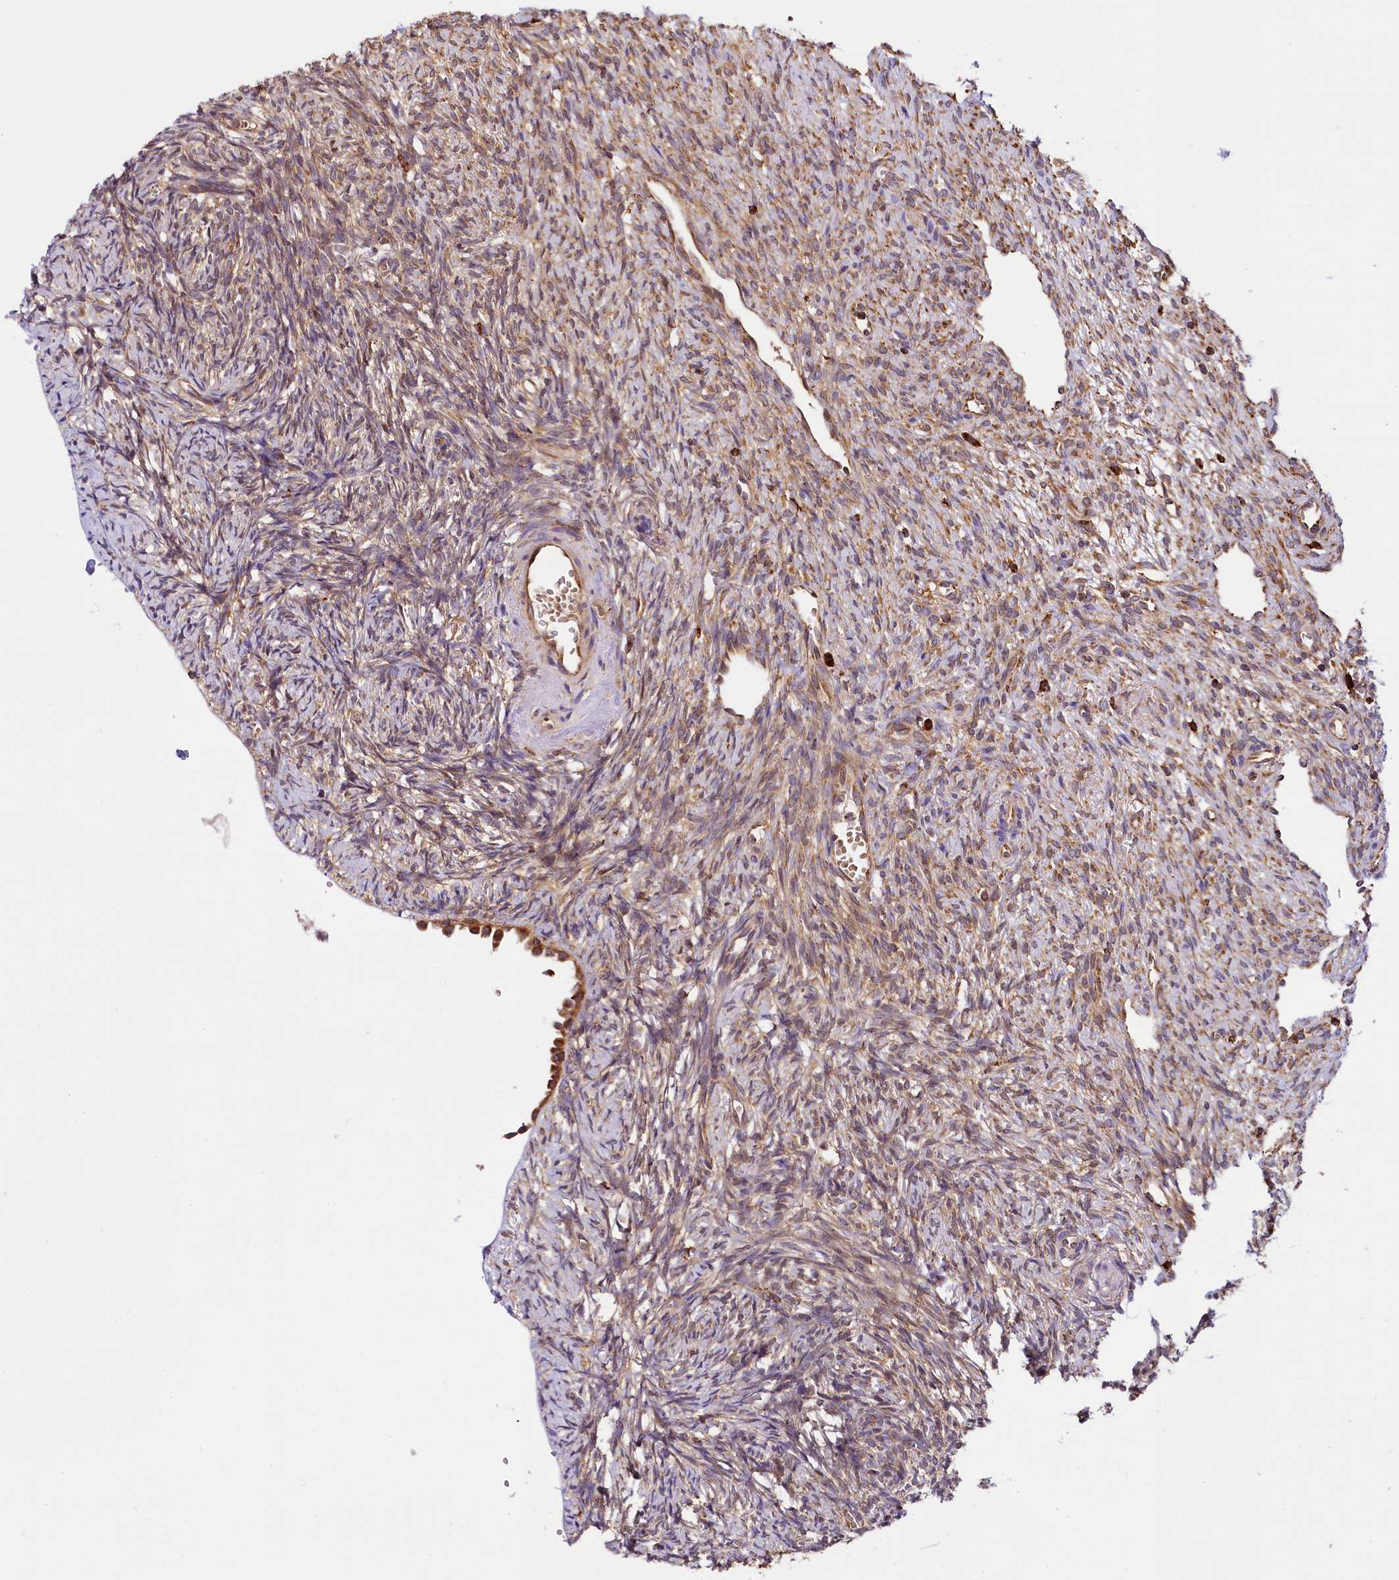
{"staining": {"intensity": "moderate", "quantity": ">75%", "location": "cytoplasmic/membranous"}, "tissue": "ovary", "cell_type": "Follicle cells", "image_type": "normal", "snomed": [{"axis": "morphology", "description": "Normal tissue, NOS"}, {"axis": "topography", "description": "Ovary"}], "caption": "Immunohistochemical staining of benign human ovary displays moderate cytoplasmic/membranous protein staining in approximately >75% of follicle cells.", "gene": "UFM1", "patient": {"sex": "female", "age": 51}}